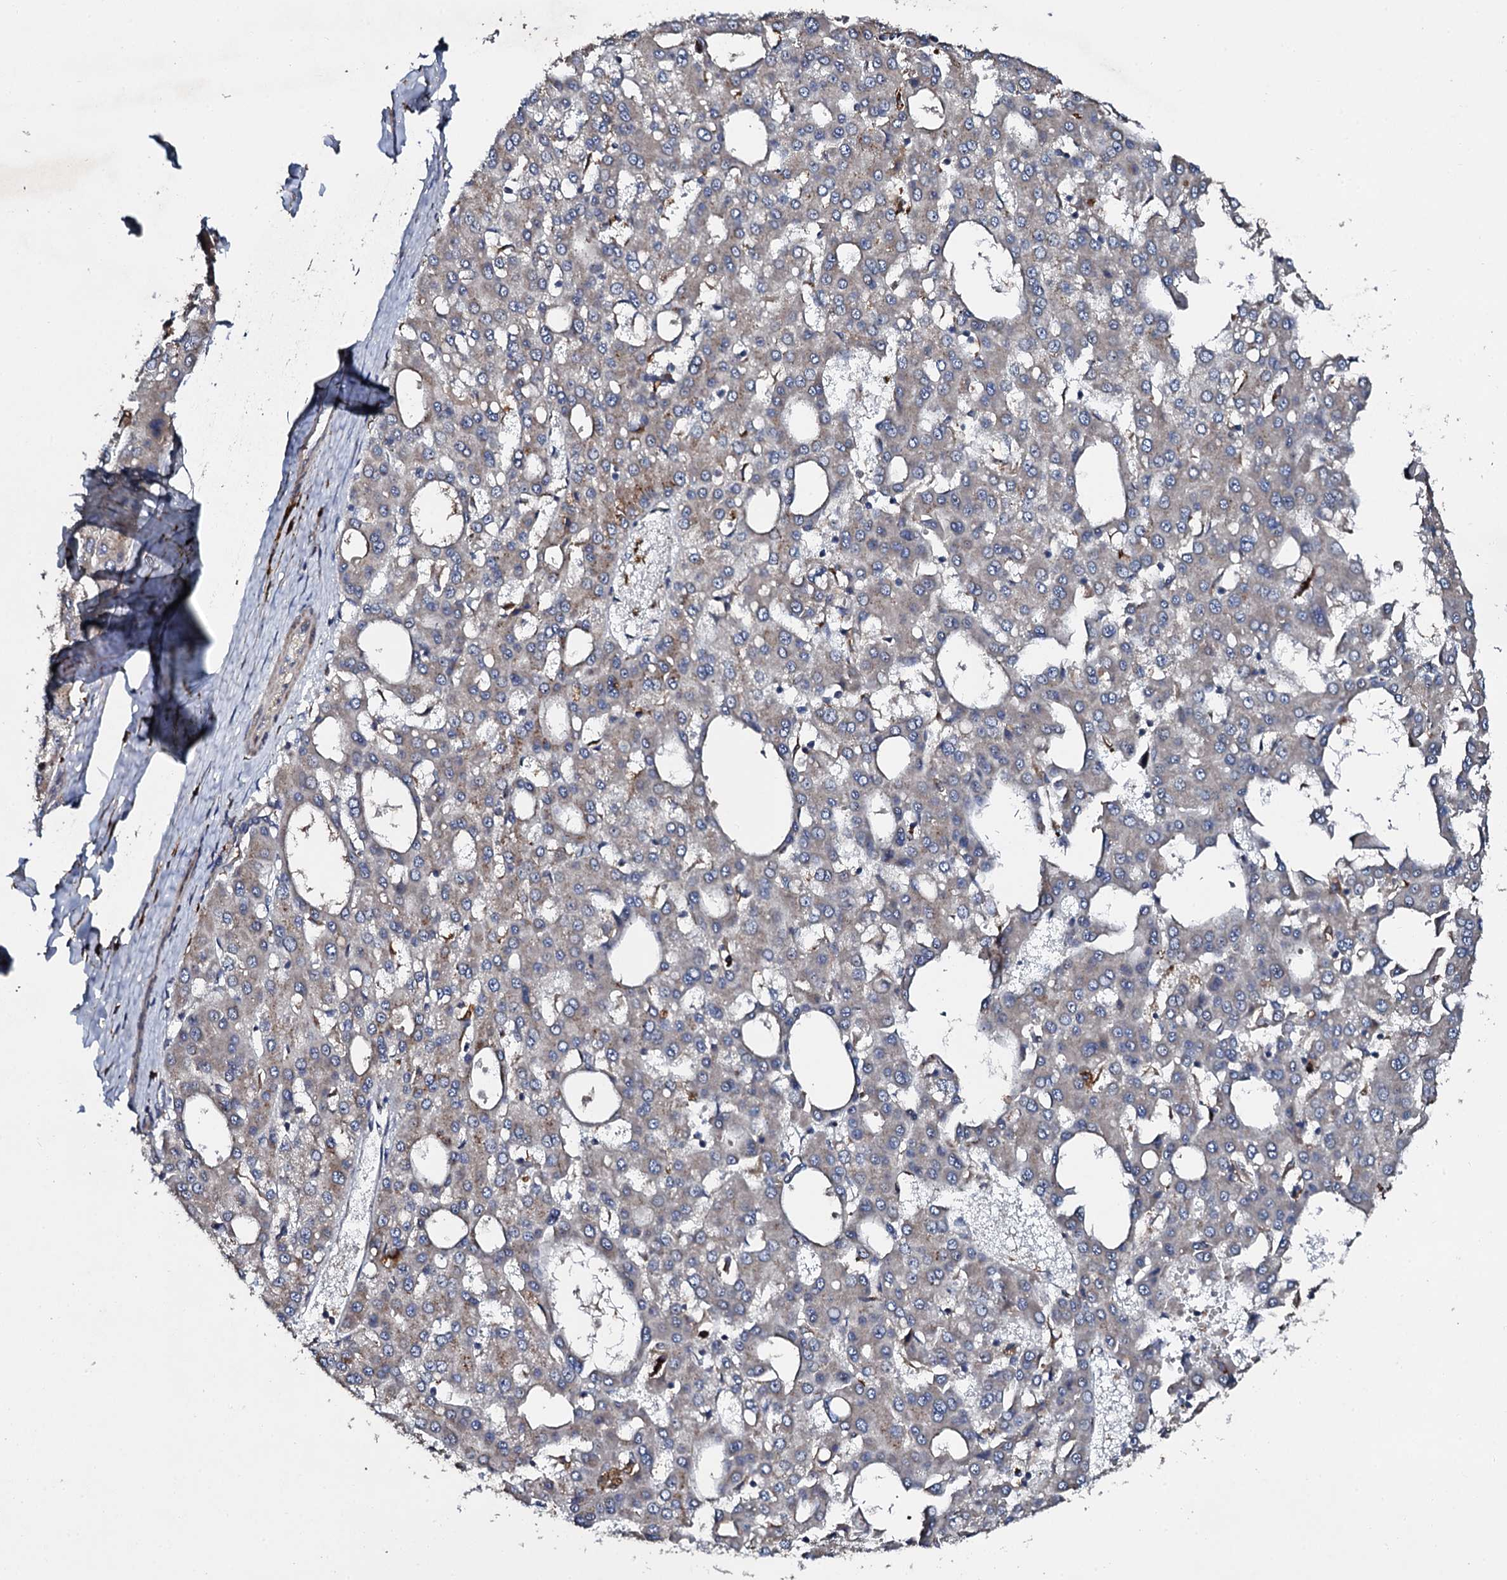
{"staining": {"intensity": "weak", "quantity": "25%-75%", "location": "cytoplasmic/membranous"}, "tissue": "liver cancer", "cell_type": "Tumor cells", "image_type": "cancer", "snomed": [{"axis": "morphology", "description": "Carcinoma, Hepatocellular, NOS"}, {"axis": "topography", "description": "Liver"}], "caption": "High-power microscopy captured an immunohistochemistry (IHC) photomicrograph of hepatocellular carcinoma (liver), revealing weak cytoplasmic/membranous expression in about 25%-75% of tumor cells.", "gene": "LRRC28", "patient": {"sex": "male", "age": 47}}